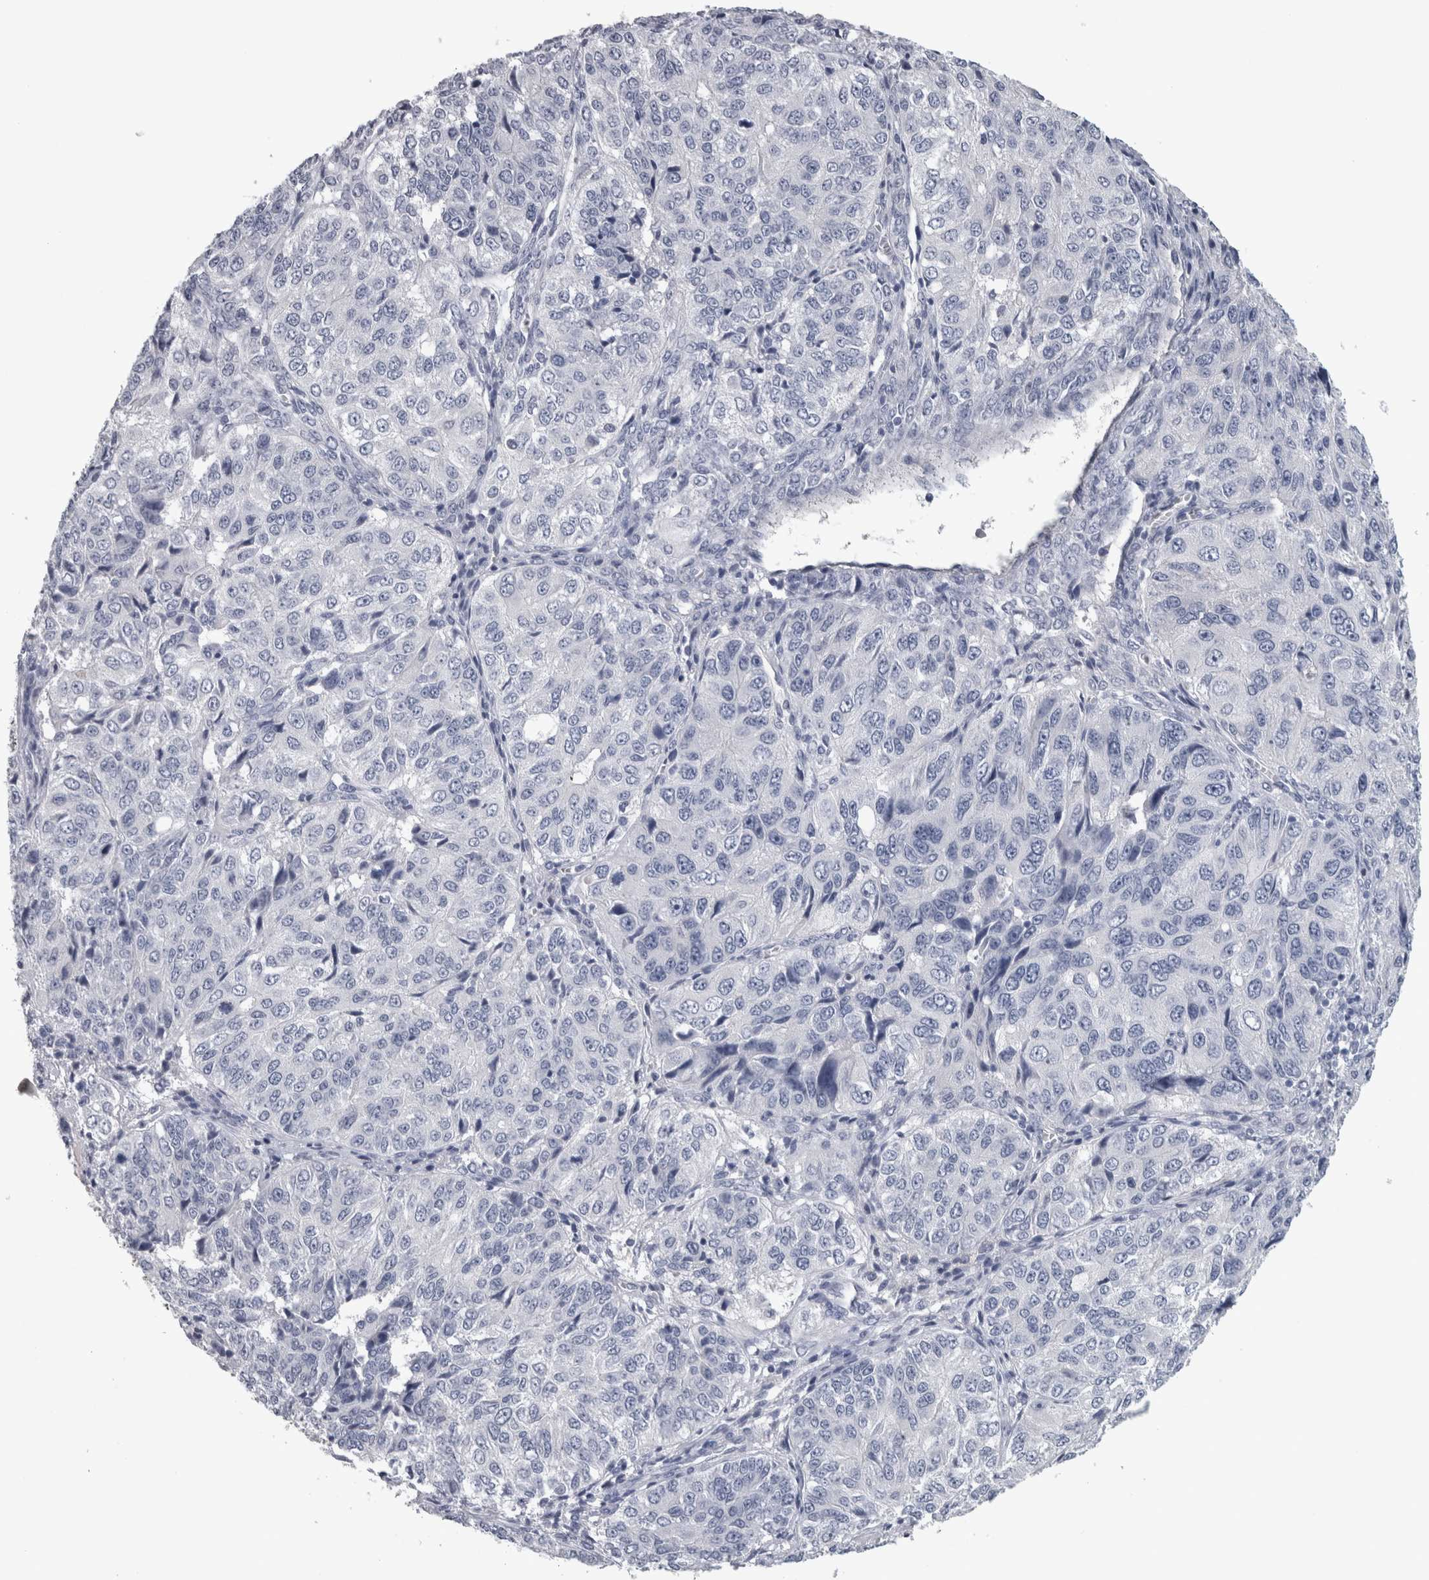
{"staining": {"intensity": "negative", "quantity": "none", "location": "none"}, "tissue": "ovarian cancer", "cell_type": "Tumor cells", "image_type": "cancer", "snomed": [{"axis": "morphology", "description": "Carcinoma, endometroid"}, {"axis": "topography", "description": "Ovary"}], "caption": "This is an immunohistochemistry image of human ovarian endometroid carcinoma. There is no positivity in tumor cells.", "gene": "NAPRT", "patient": {"sex": "female", "age": 51}}